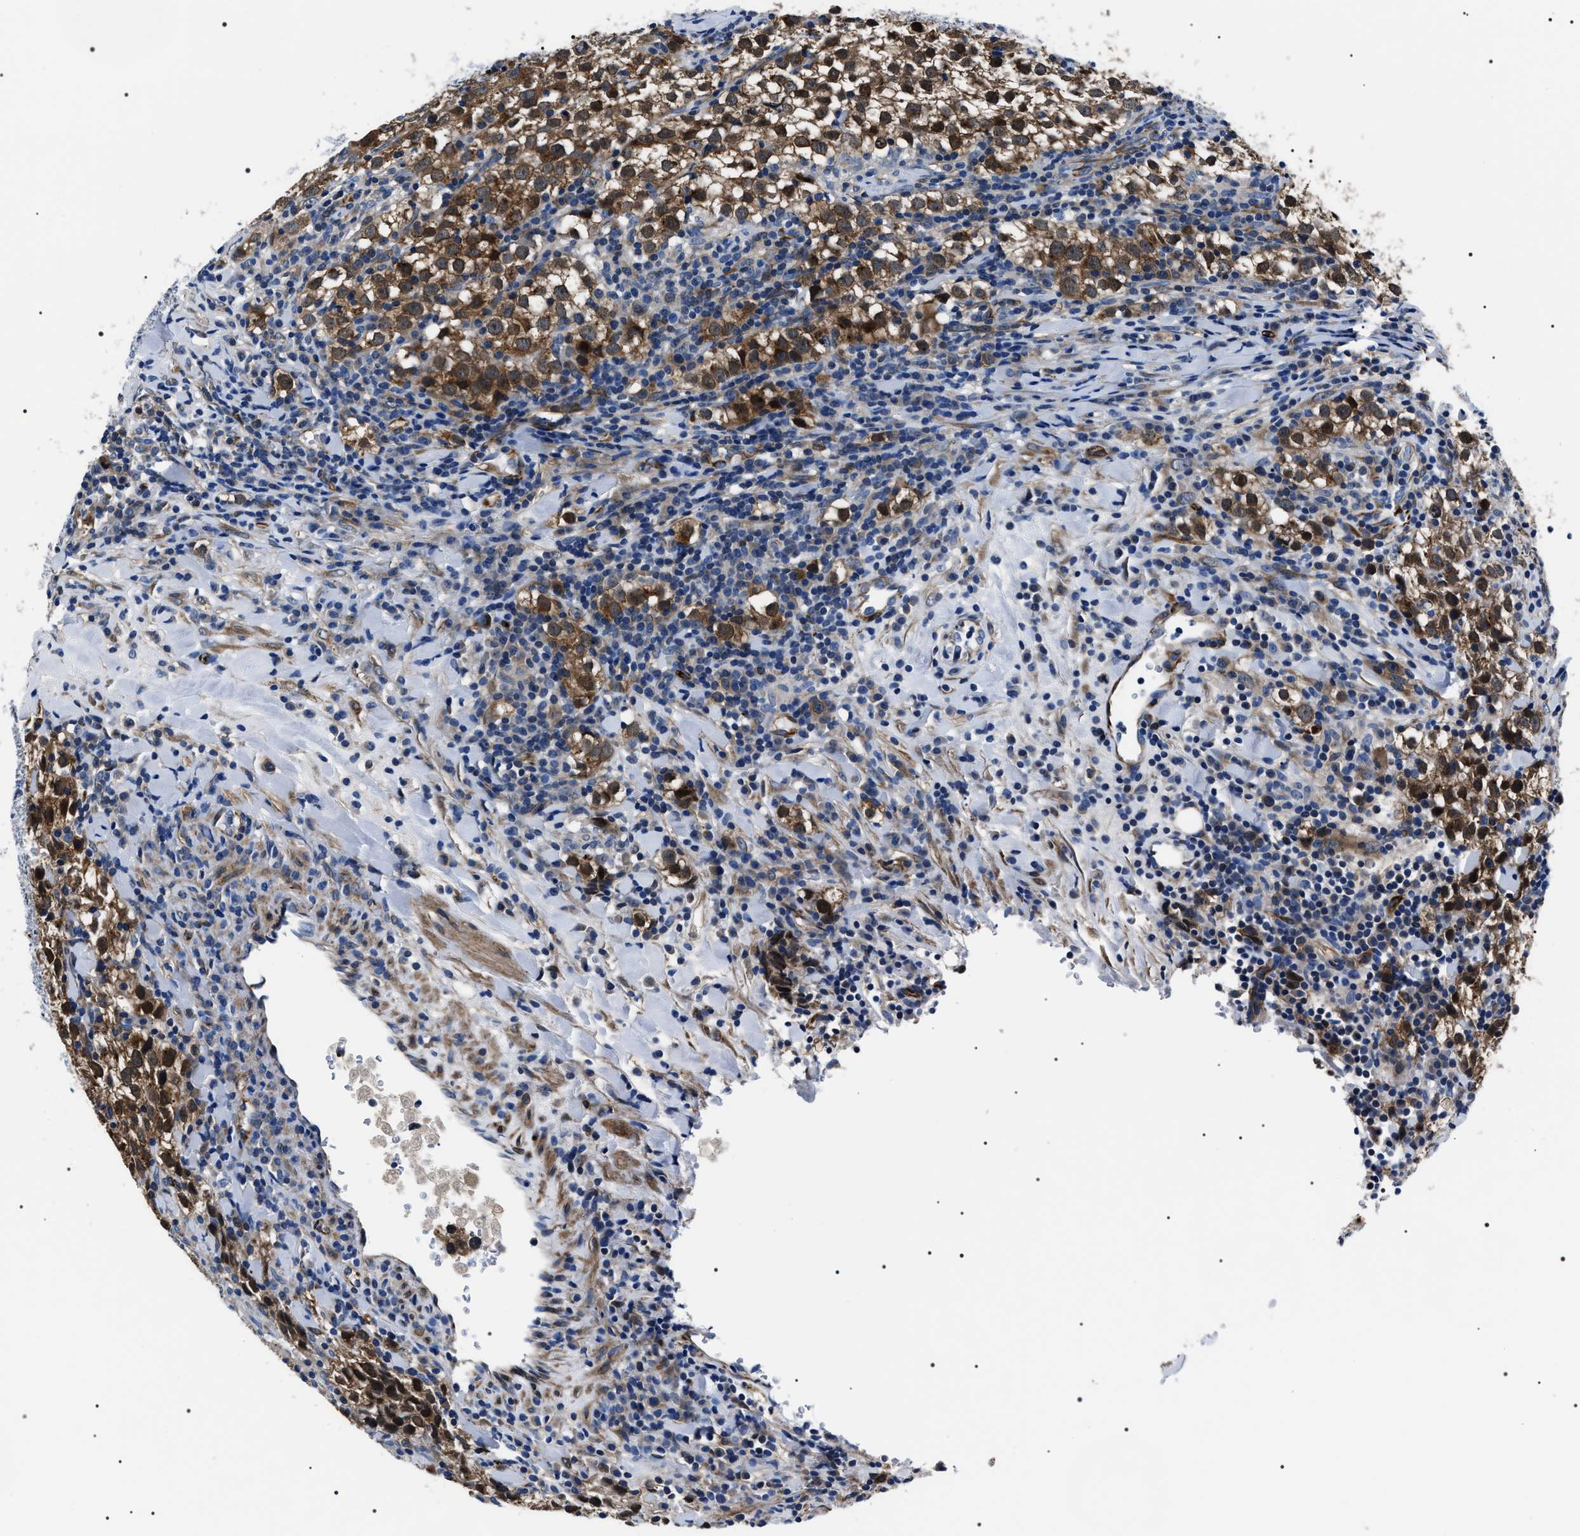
{"staining": {"intensity": "strong", "quantity": ">75%", "location": "cytoplasmic/membranous,nuclear"}, "tissue": "testis cancer", "cell_type": "Tumor cells", "image_type": "cancer", "snomed": [{"axis": "morphology", "description": "Seminoma, NOS"}, {"axis": "morphology", "description": "Carcinoma, Embryonal, NOS"}, {"axis": "topography", "description": "Testis"}], "caption": "Protein expression analysis of embryonal carcinoma (testis) displays strong cytoplasmic/membranous and nuclear staining in approximately >75% of tumor cells. (IHC, brightfield microscopy, high magnification).", "gene": "BAG2", "patient": {"sex": "male", "age": 36}}